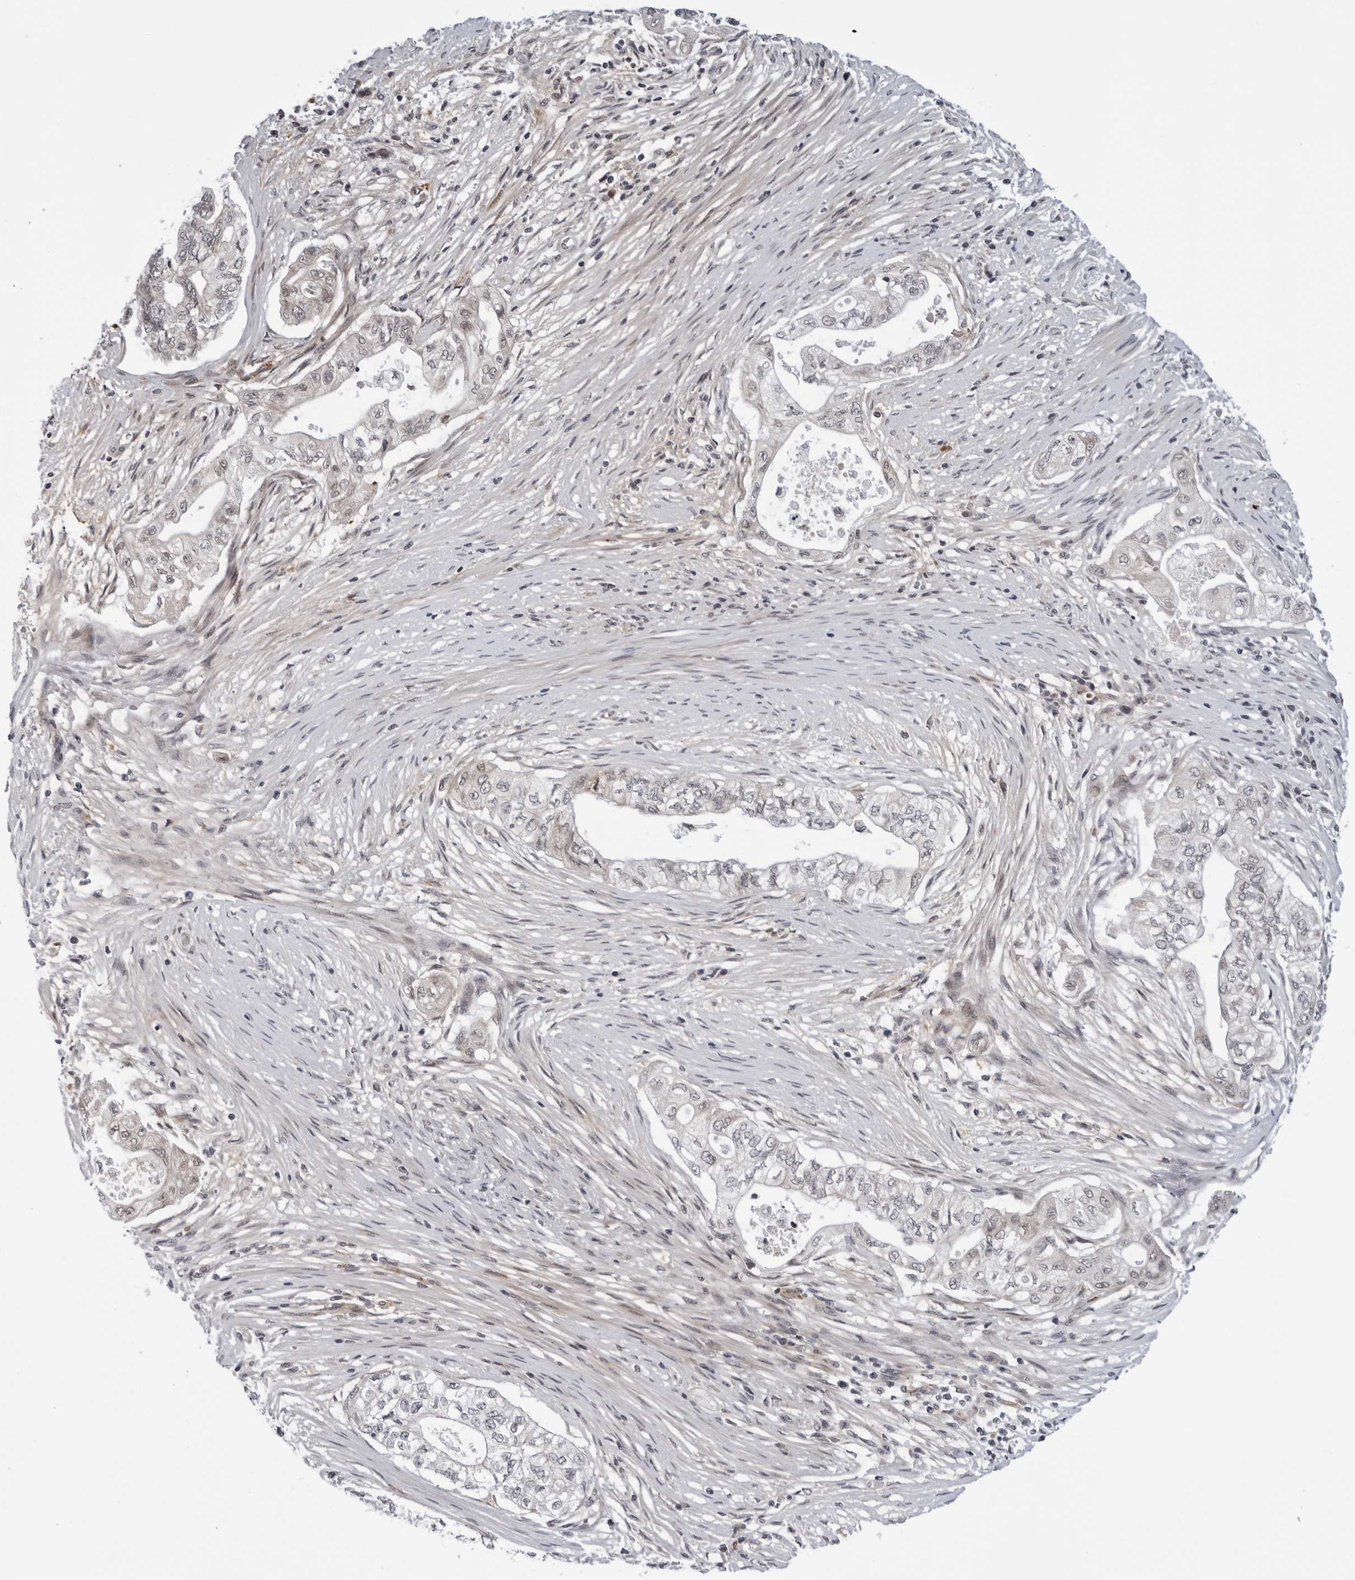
{"staining": {"intensity": "weak", "quantity": "<25%", "location": "nuclear"}, "tissue": "pancreatic cancer", "cell_type": "Tumor cells", "image_type": "cancer", "snomed": [{"axis": "morphology", "description": "Adenocarcinoma, NOS"}, {"axis": "topography", "description": "Pancreas"}], "caption": "This micrograph is of pancreatic cancer stained with IHC to label a protein in brown with the nuclei are counter-stained blue. There is no positivity in tumor cells. Nuclei are stained in blue.", "gene": "KIAA1614", "patient": {"sex": "male", "age": 72}}